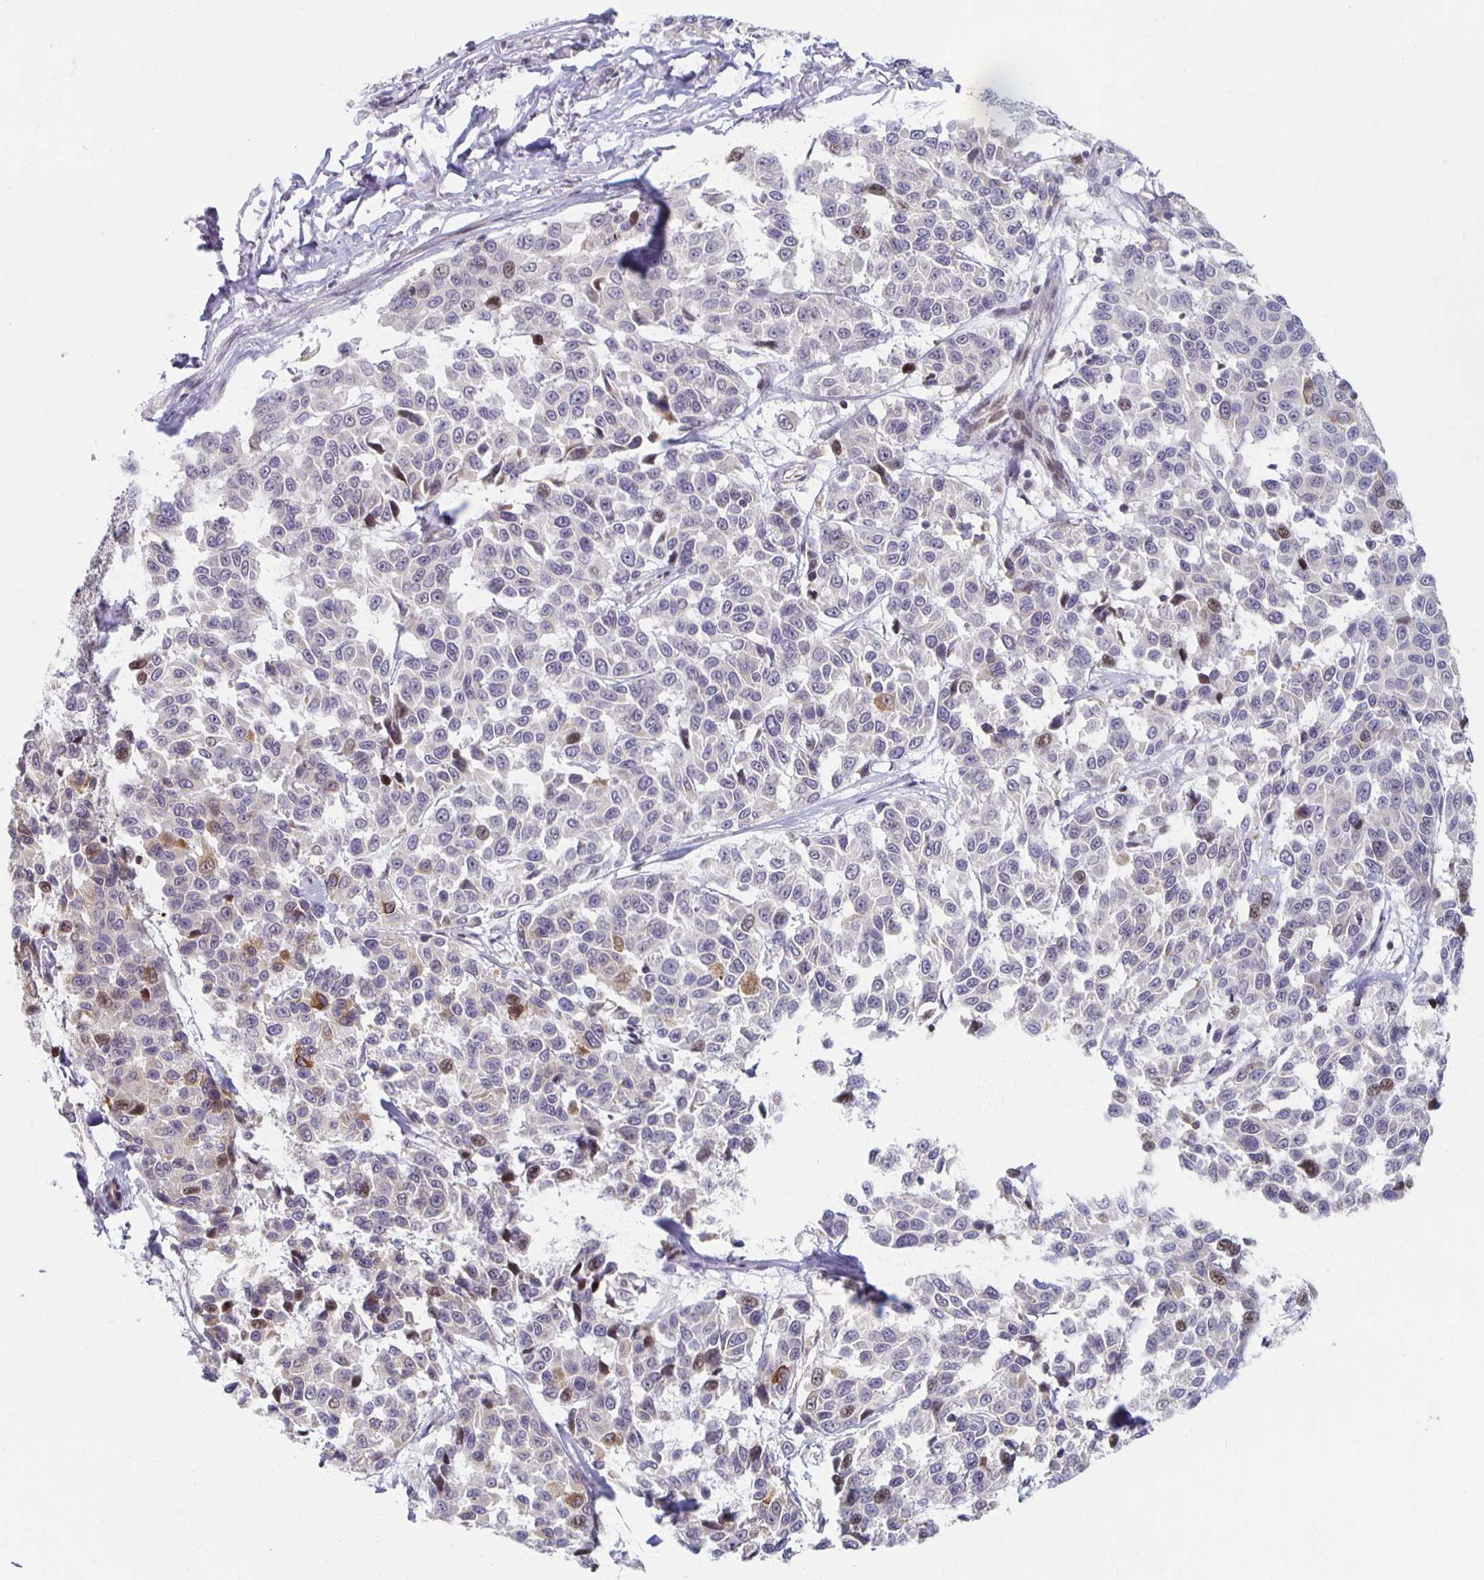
{"staining": {"intensity": "moderate", "quantity": "<25%", "location": "nuclear"}, "tissue": "melanoma", "cell_type": "Tumor cells", "image_type": "cancer", "snomed": [{"axis": "morphology", "description": "Malignant melanoma, NOS"}, {"axis": "topography", "description": "Skin"}], "caption": "The image exhibits staining of melanoma, revealing moderate nuclear protein staining (brown color) within tumor cells.", "gene": "HCFC1R1", "patient": {"sex": "female", "age": 66}}